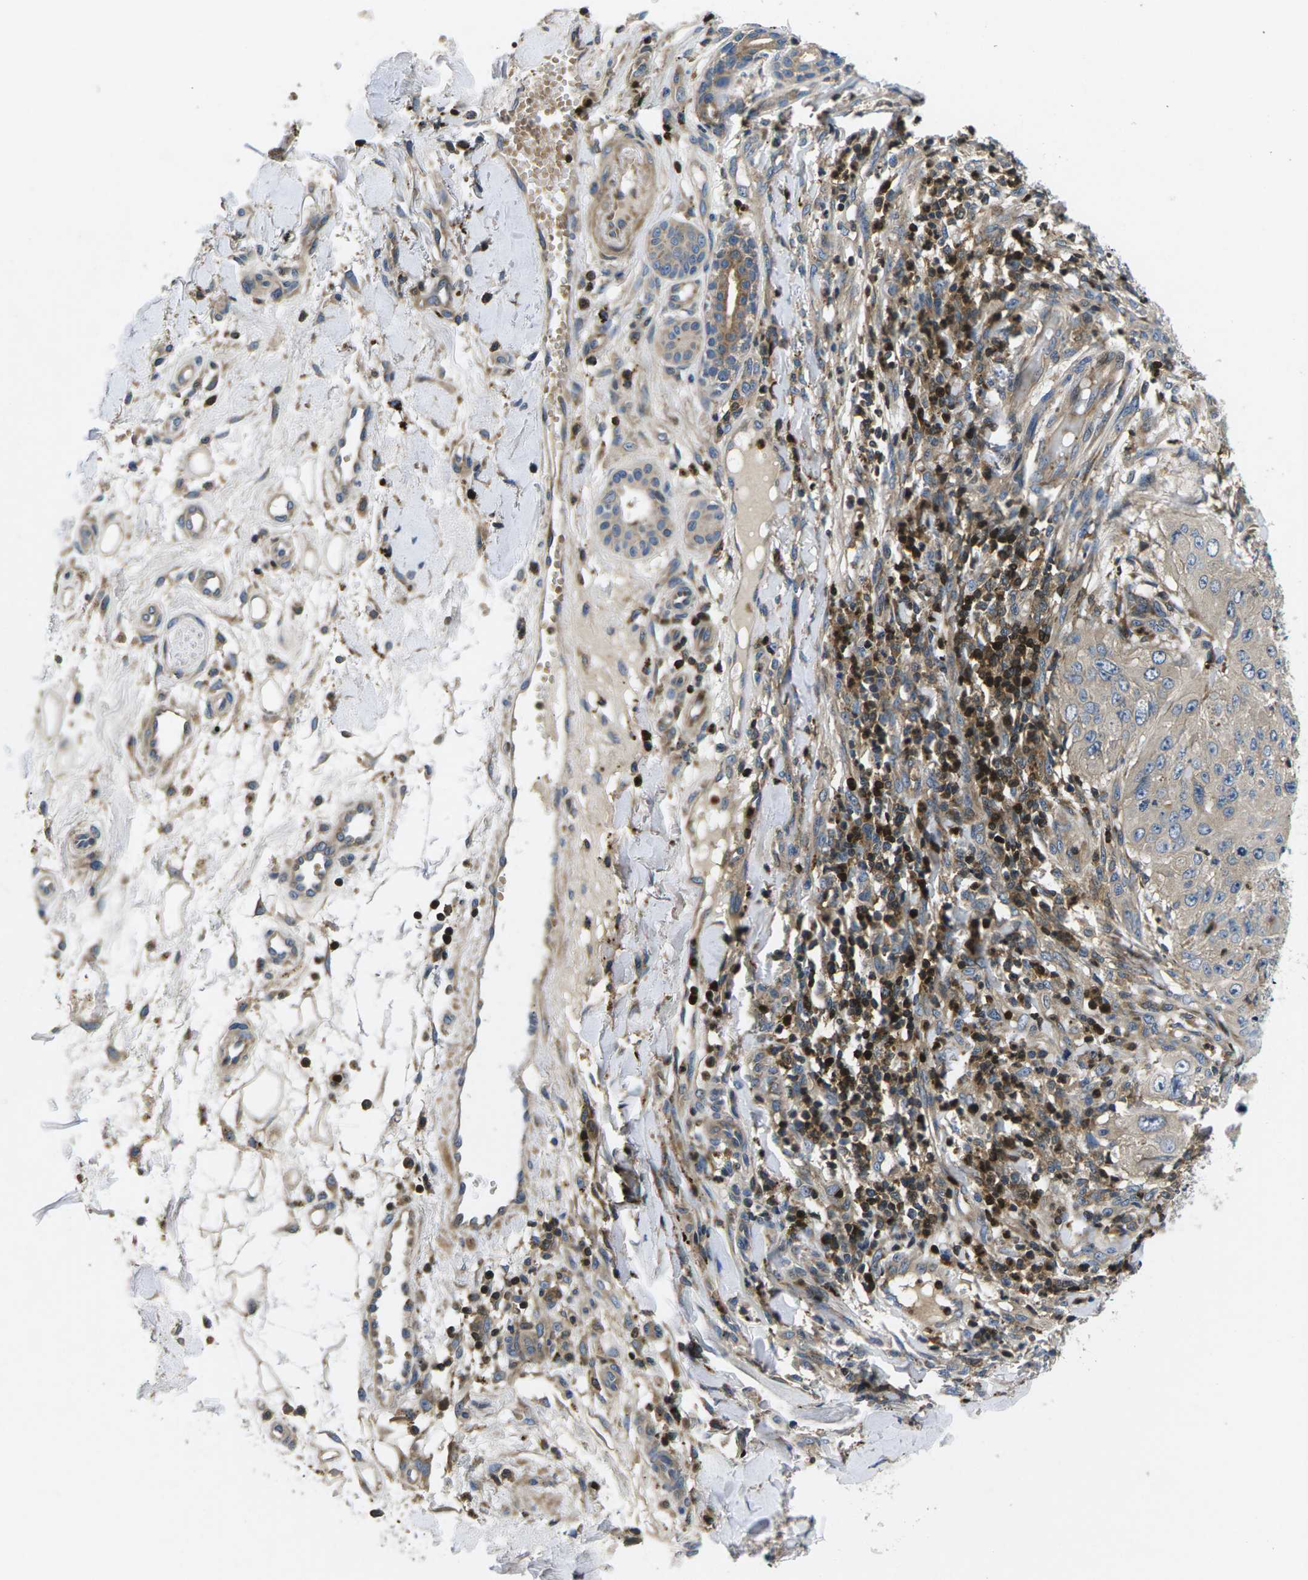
{"staining": {"intensity": "weak", "quantity": ">75%", "location": "cytoplasmic/membranous"}, "tissue": "skin cancer", "cell_type": "Tumor cells", "image_type": "cancer", "snomed": [{"axis": "morphology", "description": "Squamous cell carcinoma, NOS"}, {"axis": "topography", "description": "Skin"}], "caption": "Protein expression analysis of human squamous cell carcinoma (skin) reveals weak cytoplasmic/membranous expression in approximately >75% of tumor cells.", "gene": "PLCE1", "patient": {"sex": "female", "age": 80}}